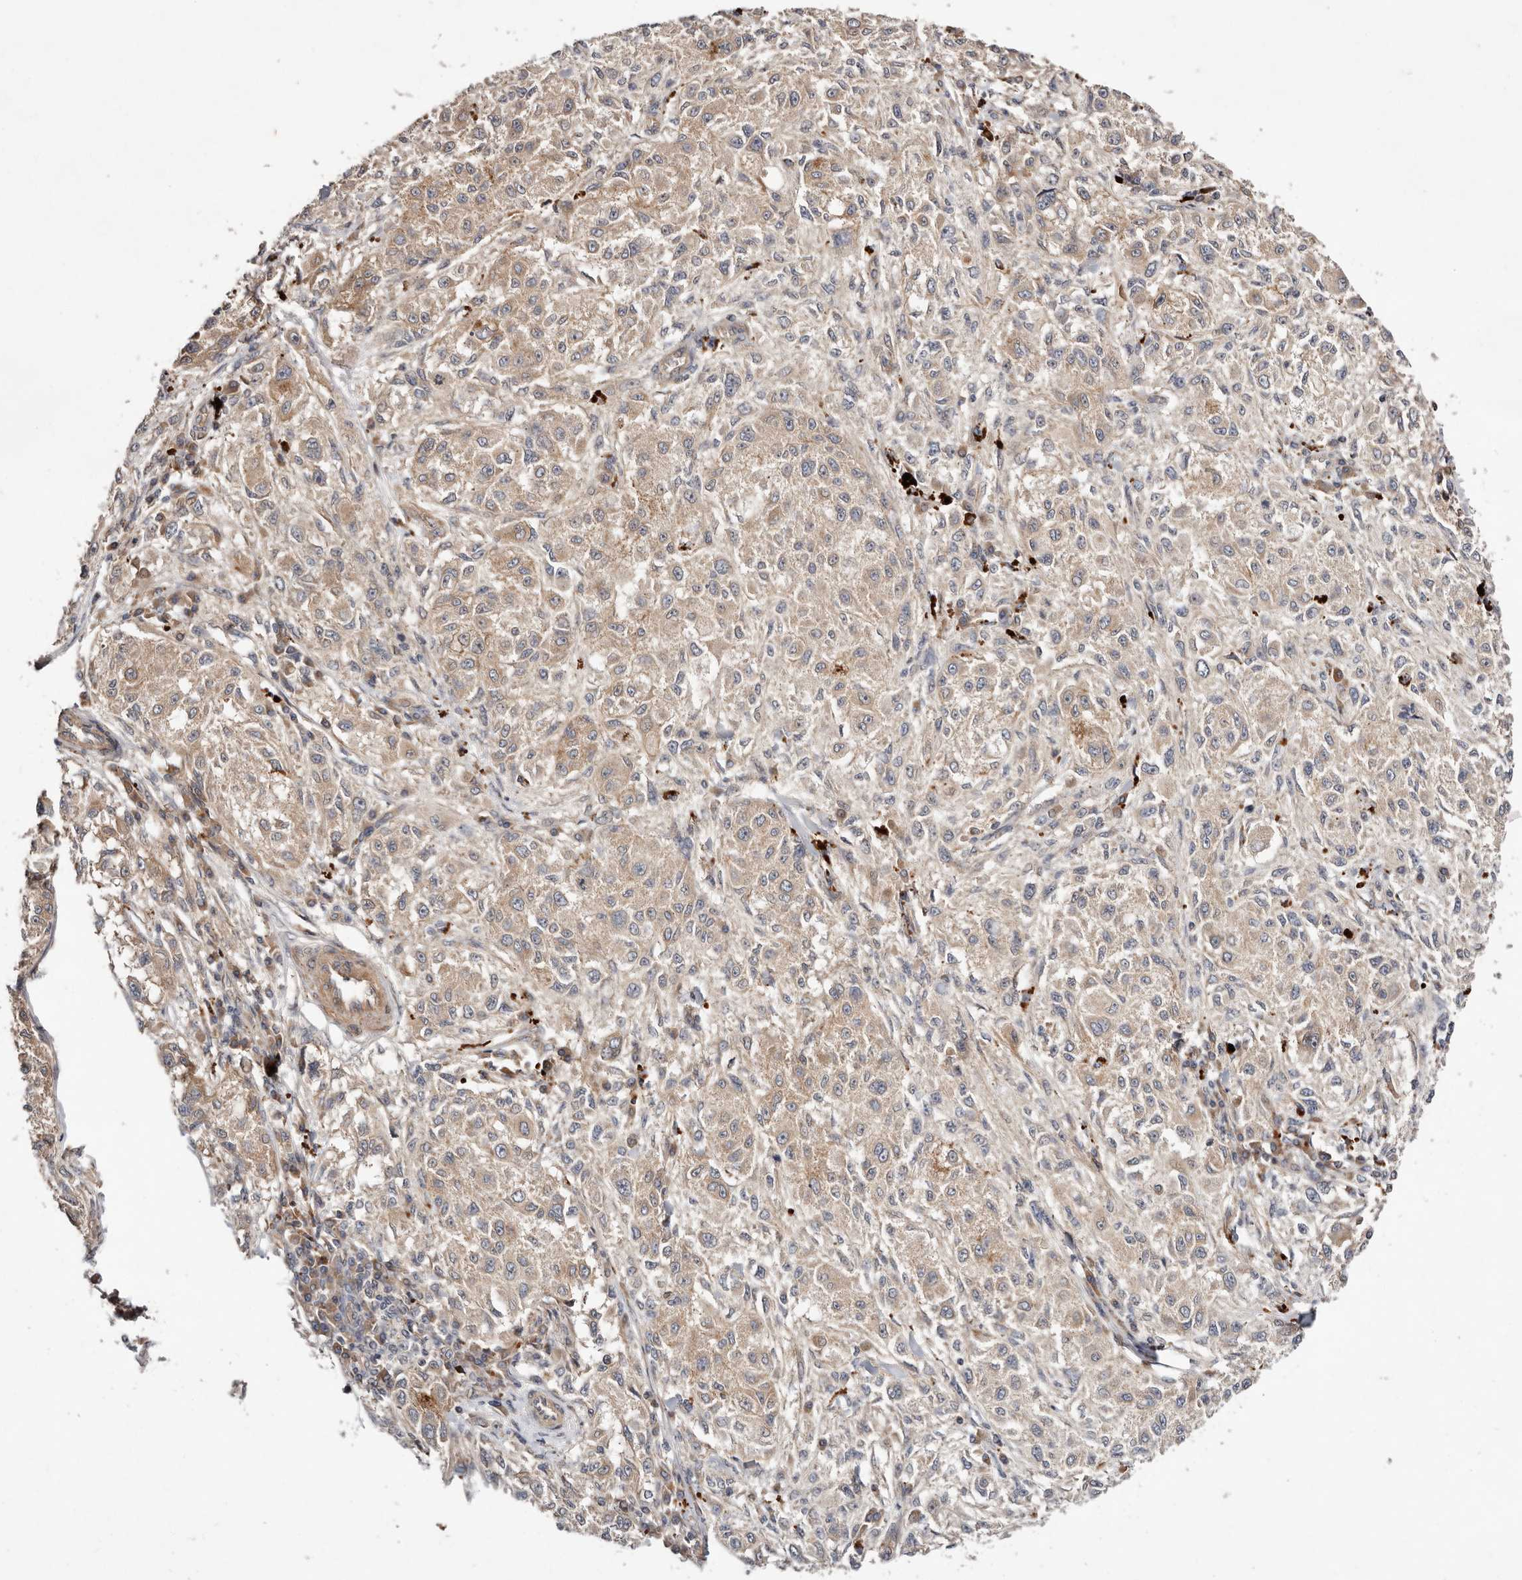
{"staining": {"intensity": "negative", "quantity": "none", "location": "none"}, "tissue": "melanoma", "cell_type": "Tumor cells", "image_type": "cancer", "snomed": [{"axis": "morphology", "description": "Necrosis, NOS"}, {"axis": "morphology", "description": "Malignant melanoma, NOS"}, {"axis": "topography", "description": "Skin"}], "caption": "Melanoma stained for a protein using immunohistochemistry exhibits no staining tumor cells.", "gene": "MACF1", "patient": {"sex": "female", "age": 87}}